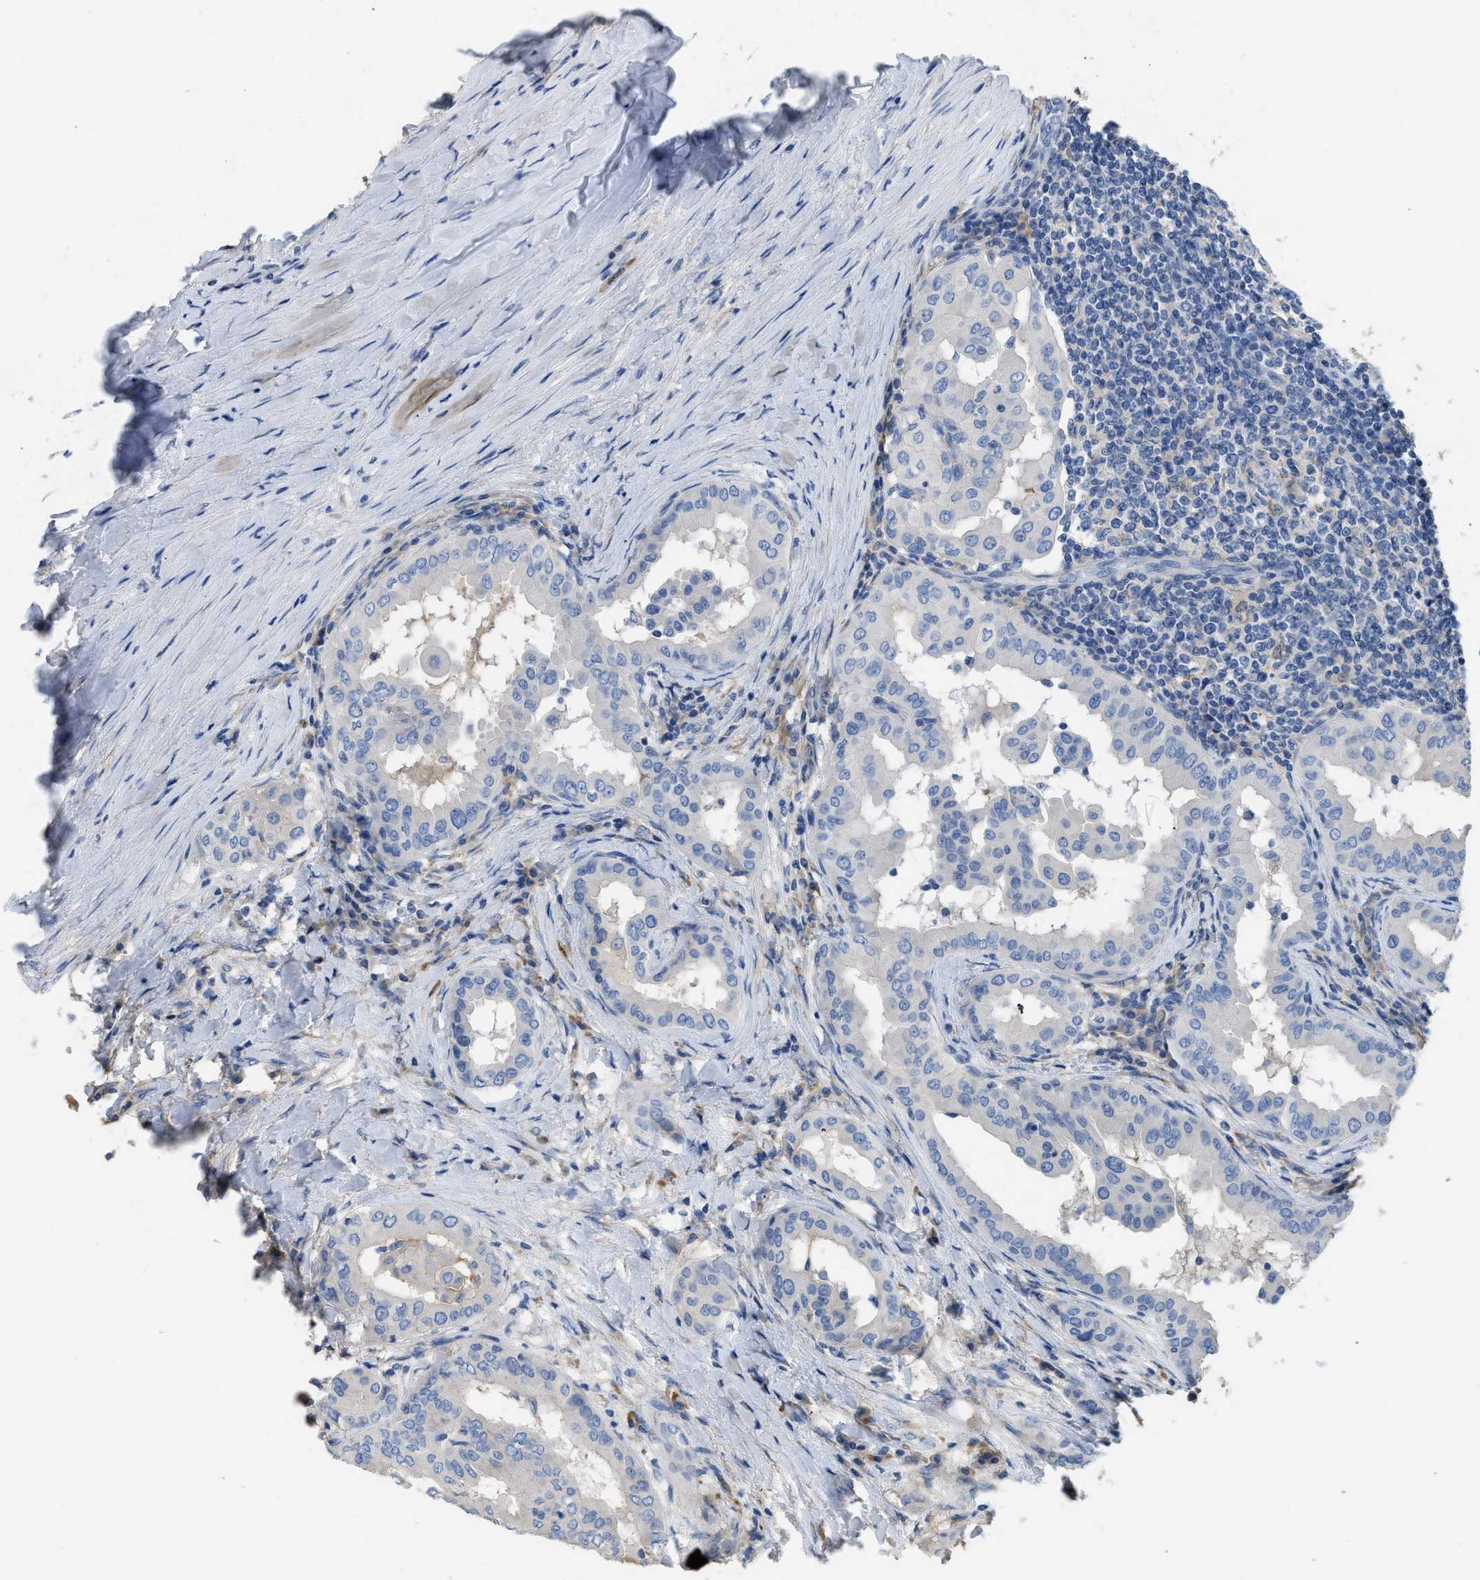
{"staining": {"intensity": "negative", "quantity": "none", "location": "none"}, "tissue": "thyroid cancer", "cell_type": "Tumor cells", "image_type": "cancer", "snomed": [{"axis": "morphology", "description": "Papillary adenocarcinoma, NOS"}, {"axis": "topography", "description": "Thyroid gland"}], "caption": "Tumor cells show no significant protein positivity in thyroid cancer.", "gene": "C1S", "patient": {"sex": "male", "age": 33}}